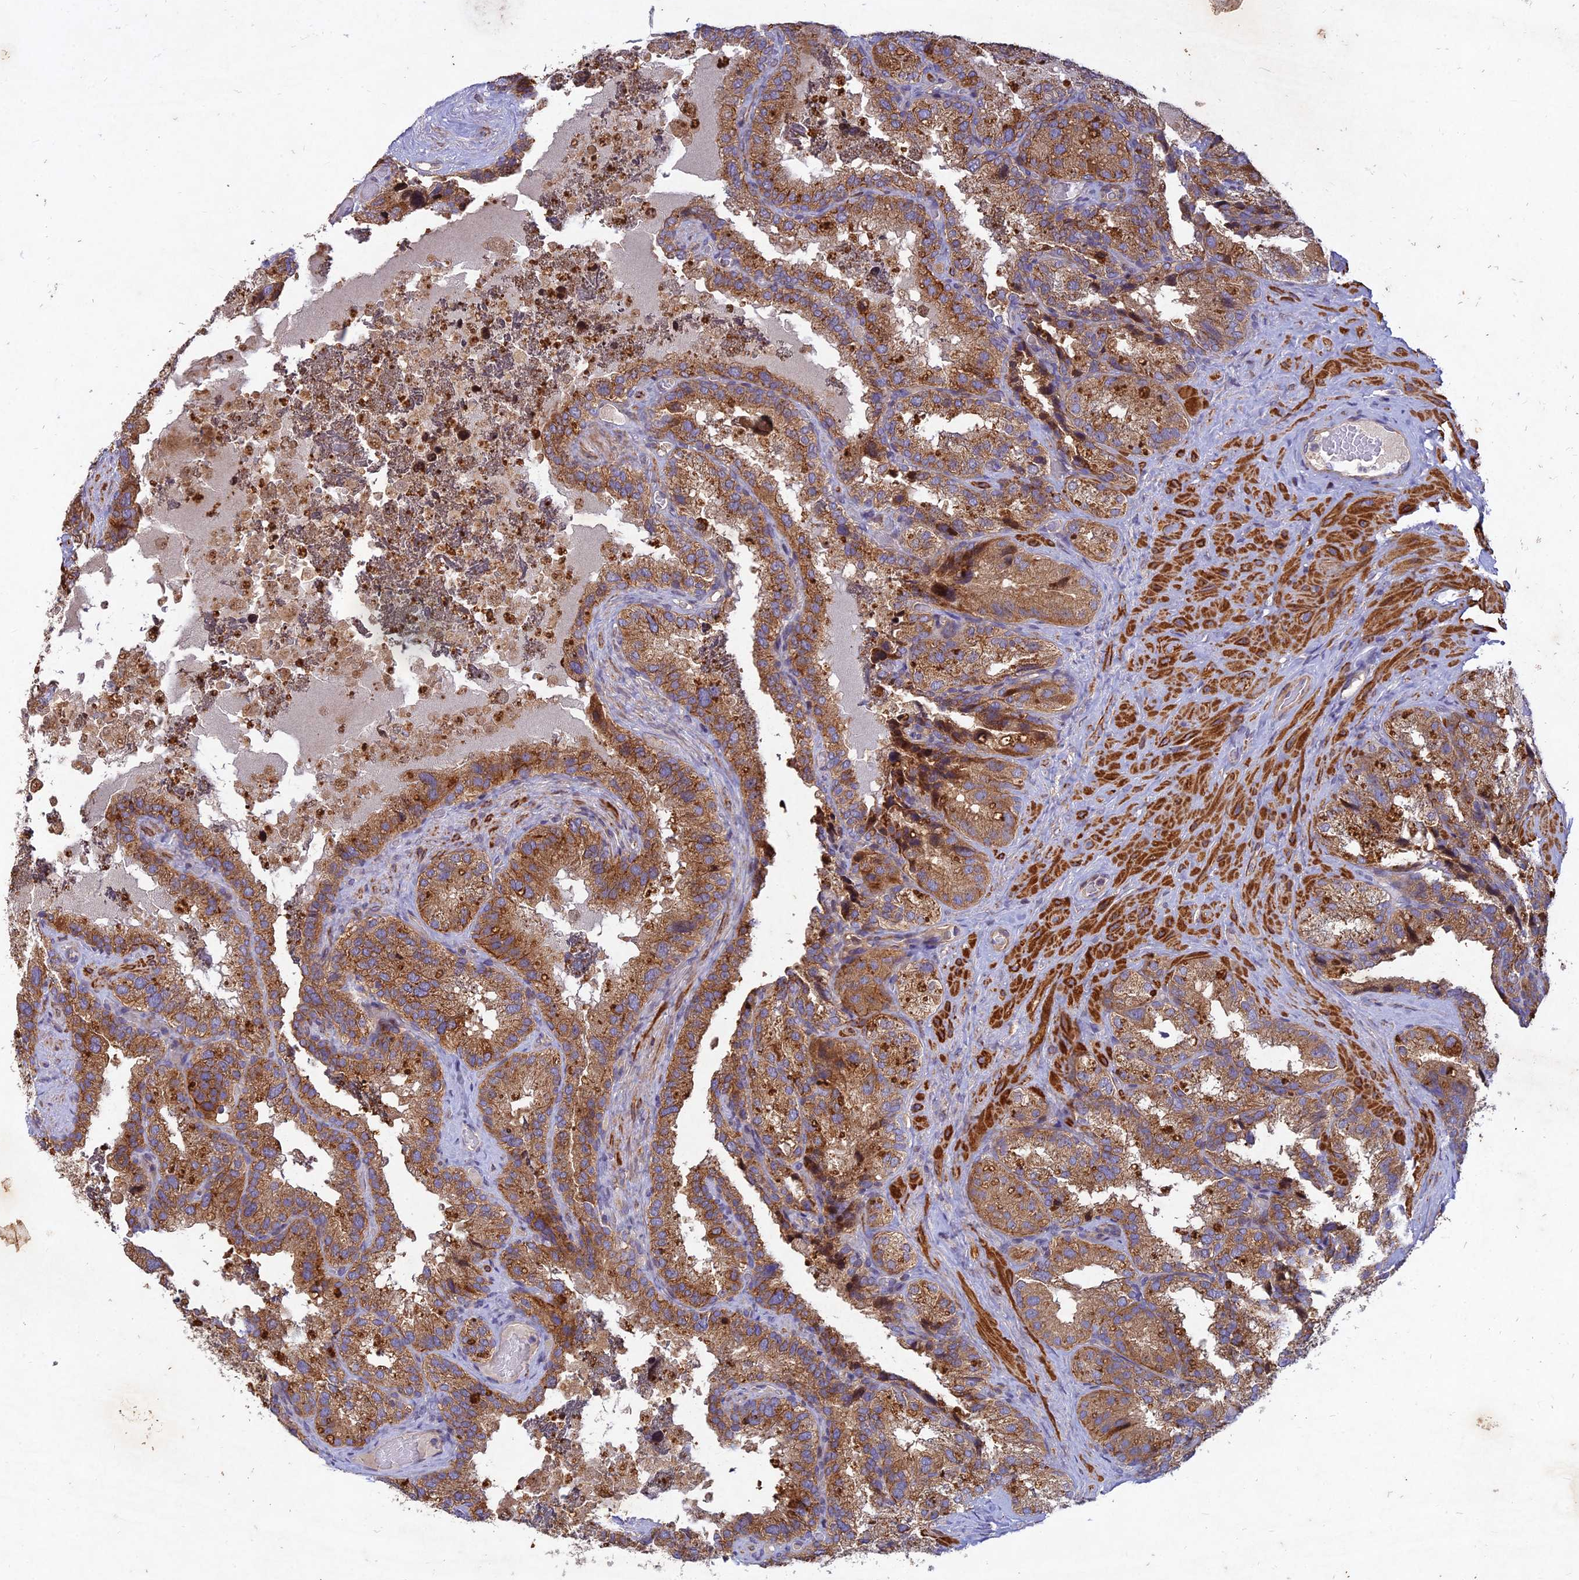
{"staining": {"intensity": "moderate", "quantity": ">75%", "location": "cytoplasmic/membranous"}, "tissue": "seminal vesicle", "cell_type": "Glandular cells", "image_type": "normal", "snomed": [{"axis": "morphology", "description": "Normal tissue, NOS"}, {"axis": "topography", "description": "Seminal veicle"}], "caption": "IHC (DAB) staining of benign human seminal vesicle reveals moderate cytoplasmic/membranous protein expression in approximately >75% of glandular cells.", "gene": "RELCH", "patient": {"sex": "male", "age": 58}}